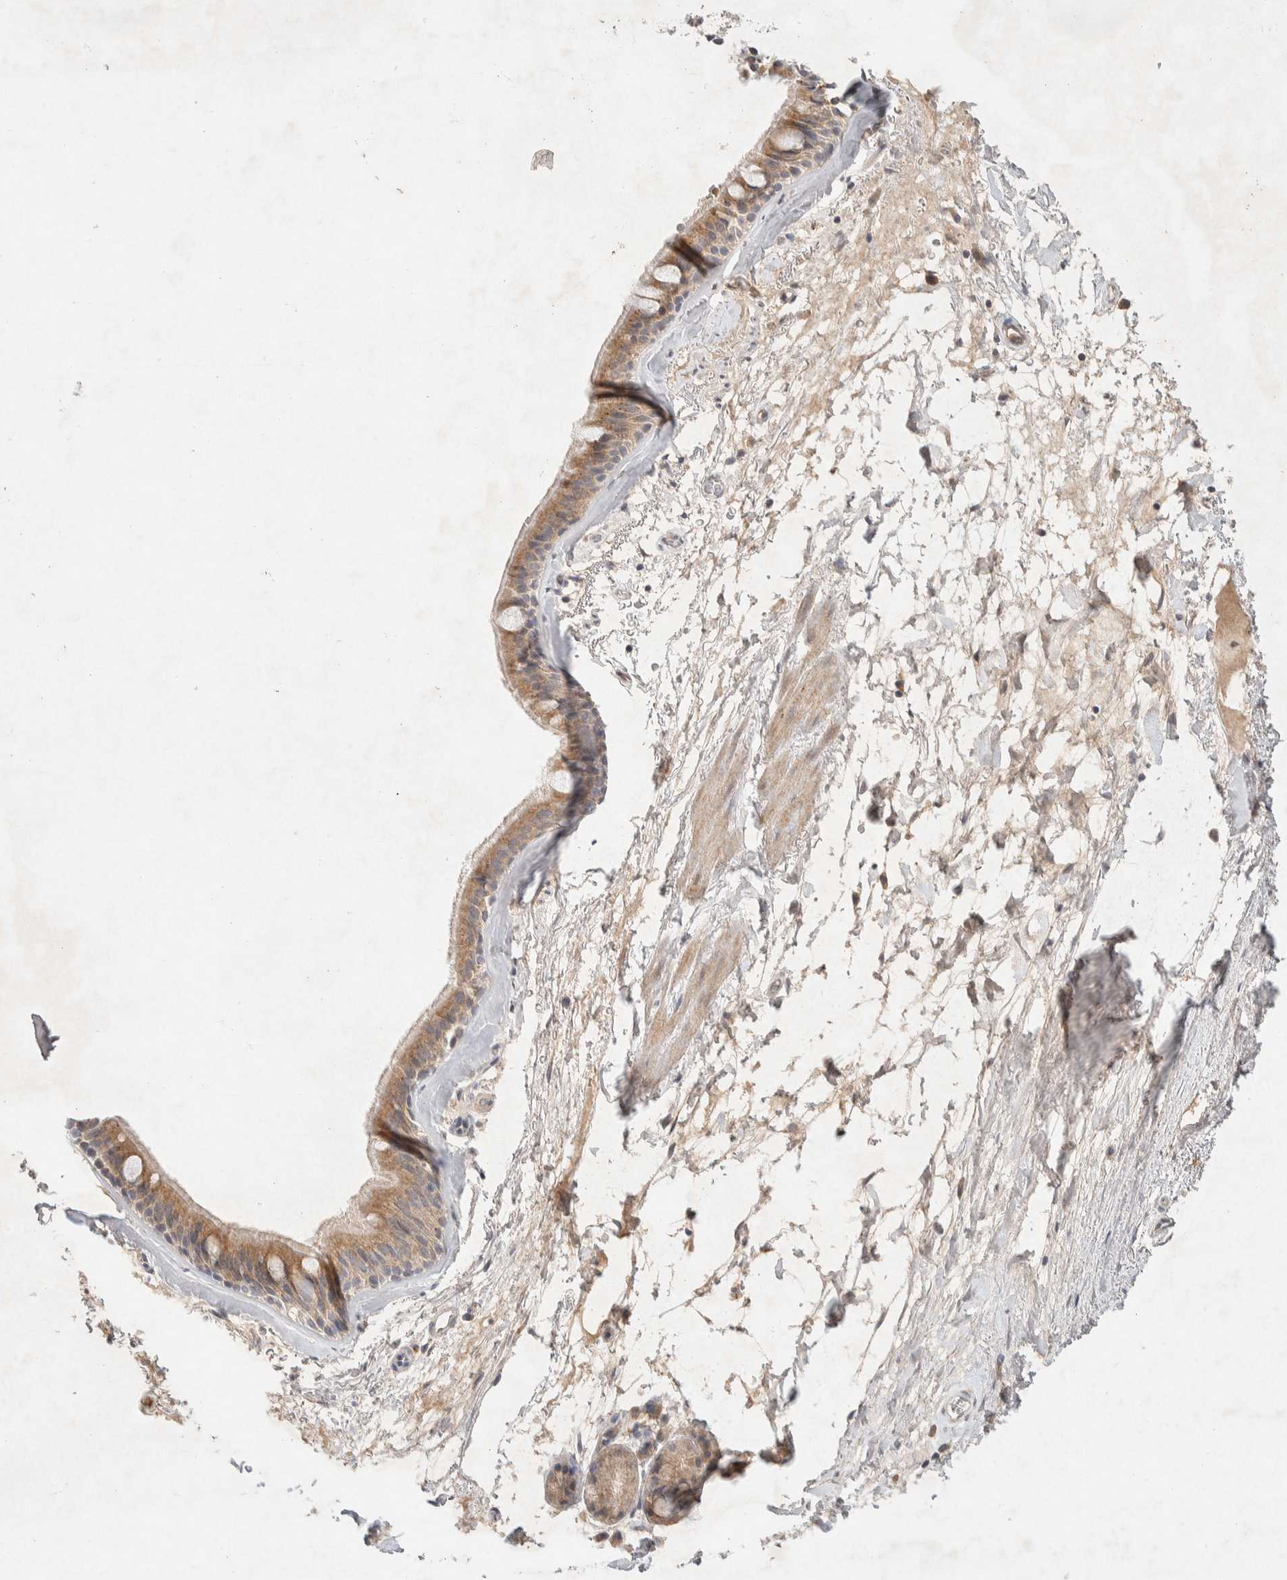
{"staining": {"intensity": "moderate", "quantity": ">75%", "location": "cytoplasmic/membranous"}, "tissue": "bronchus", "cell_type": "Respiratory epithelial cells", "image_type": "normal", "snomed": [{"axis": "morphology", "description": "Normal tissue, NOS"}, {"axis": "topography", "description": "Cartilage tissue"}], "caption": "Immunohistochemical staining of normal bronchus exhibits moderate cytoplasmic/membranous protein positivity in approximately >75% of respiratory epithelial cells.", "gene": "GNAI1", "patient": {"sex": "female", "age": 63}}